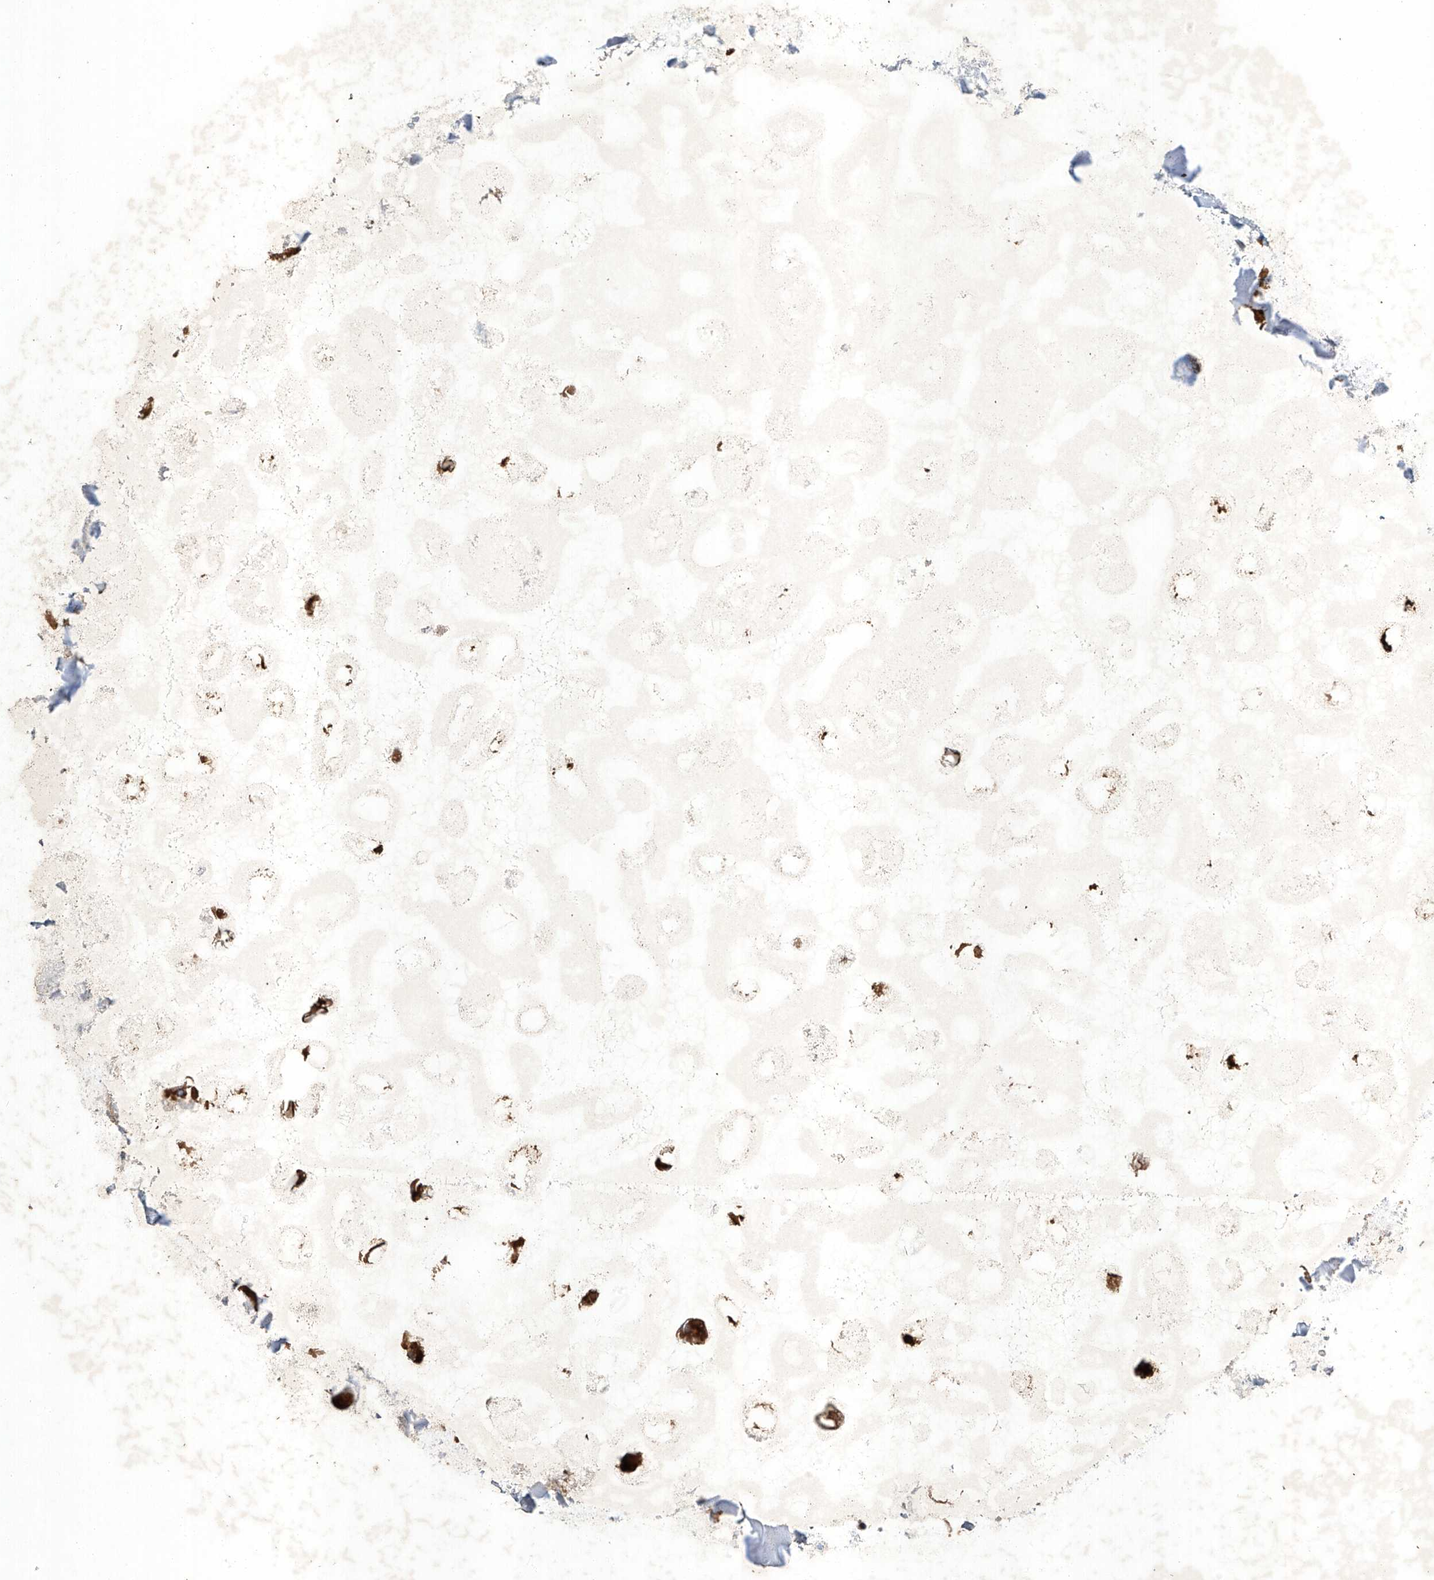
{"staining": {"intensity": "negative", "quantity": "none", "location": "none"}, "tissue": "adipose tissue", "cell_type": "Adipocytes", "image_type": "normal", "snomed": [{"axis": "morphology", "description": "Normal tissue, NOS"}, {"axis": "morphology", "description": "Squamous cell carcinoma, NOS"}, {"axis": "topography", "description": "Lymph node"}, {"axis": "topography", "description": "Bronchus"}, {"axis": "topography", "description": "Lung"}], "caption": "An image of adipose tissue stained for a protein shows no brown staining in adipocytes.", "gene": "TAF8", "patient": {"sex": "male", "age": 66}}